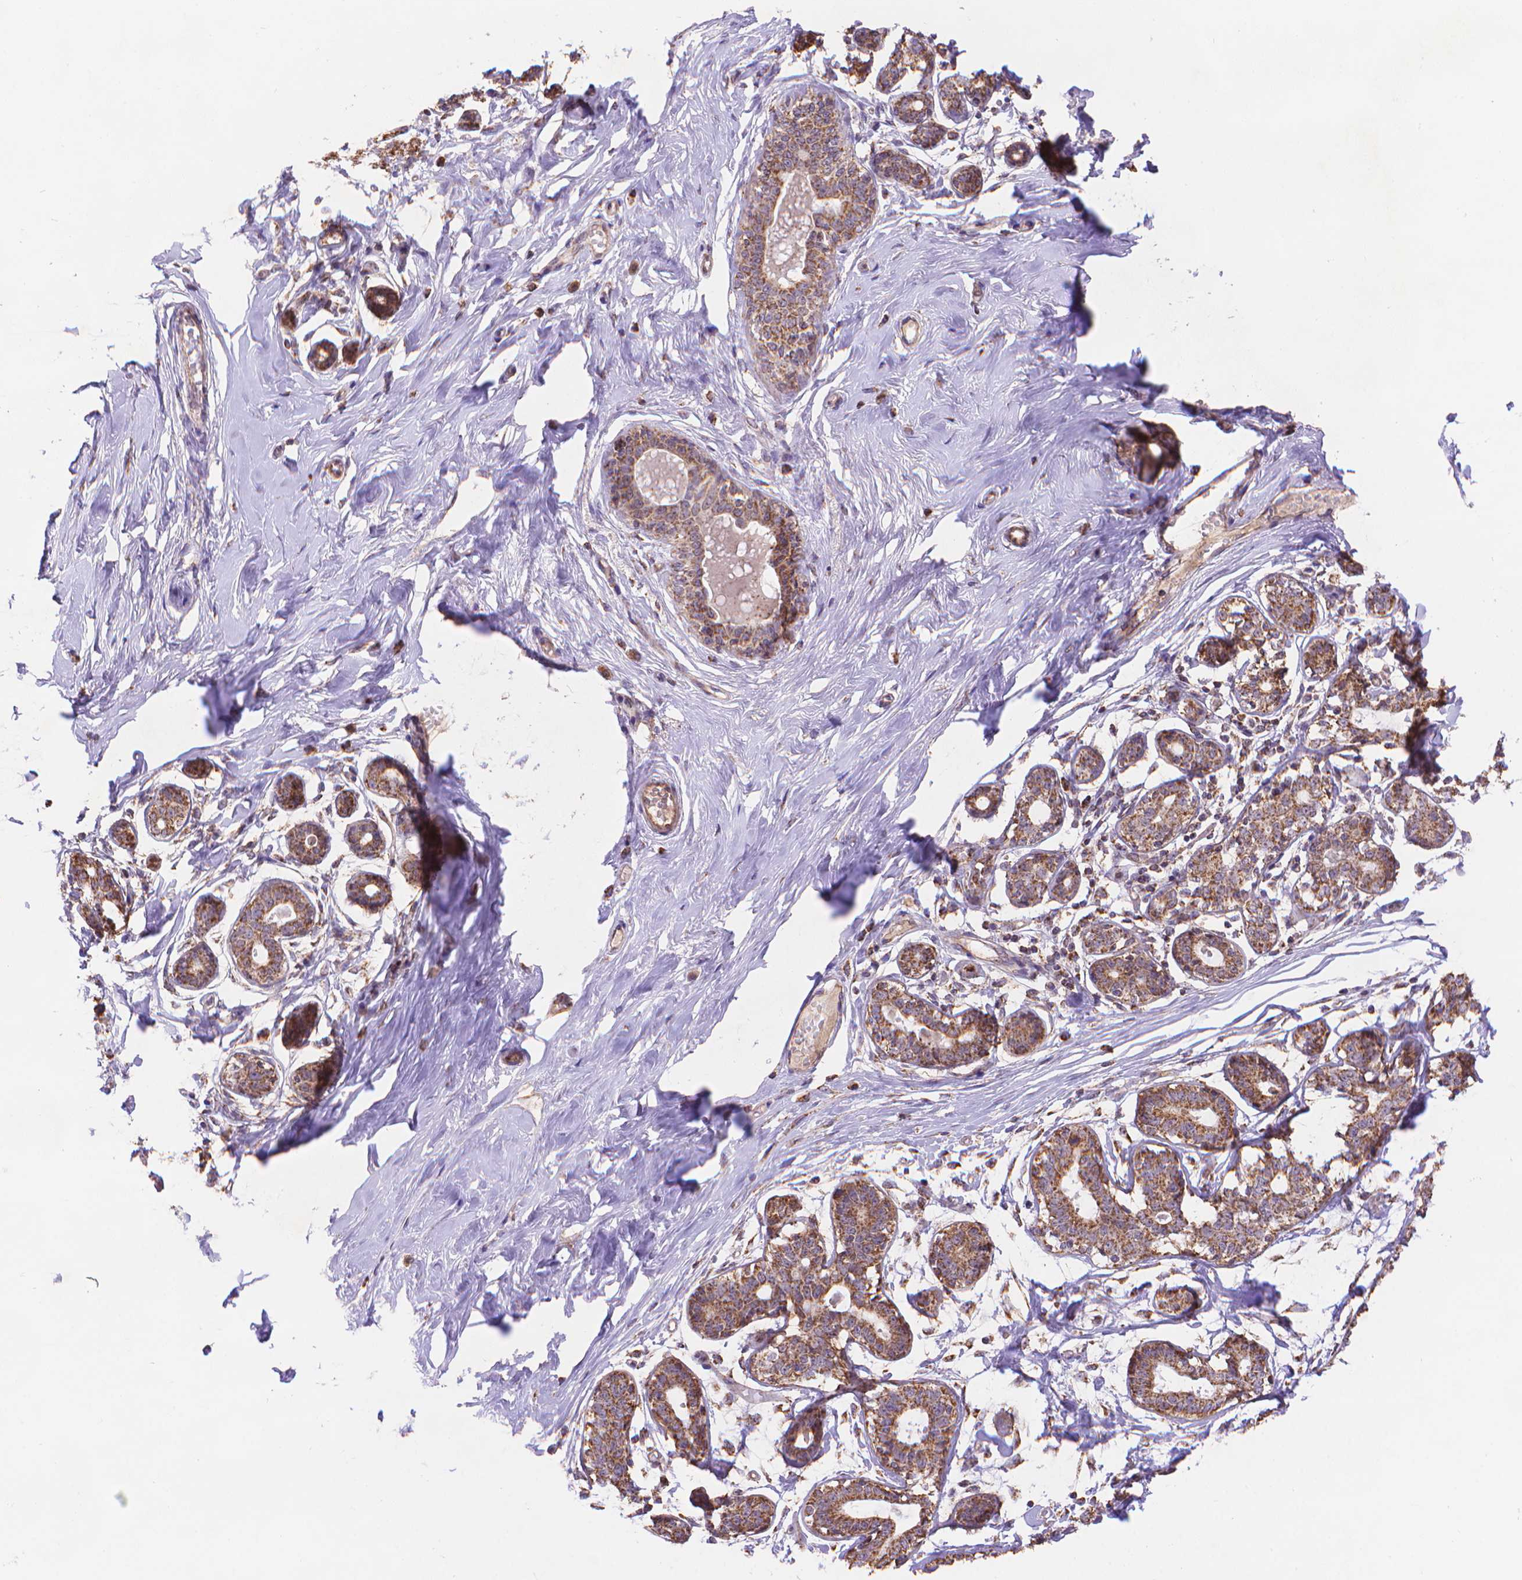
{"staining": {"intensity": "negative", "quantity": "none", "location": "none"}, "tissue": "breast", "cell_type": "Adipocytes", "image_type": "normal", "snomed": [{"axis": "morphology", "description": "Normal tissue, NOS"}, {"axis": "topography", "description": "Skin"}, {"axis": "topography", "description": "Breast"}], "caption": "IHC micrograph of normal breast: human breast stained with DAB exhibits no significant protein expression in adipocytes.", "gene": "CYYR1", "patient": {"sex": "female", "age": 43}}